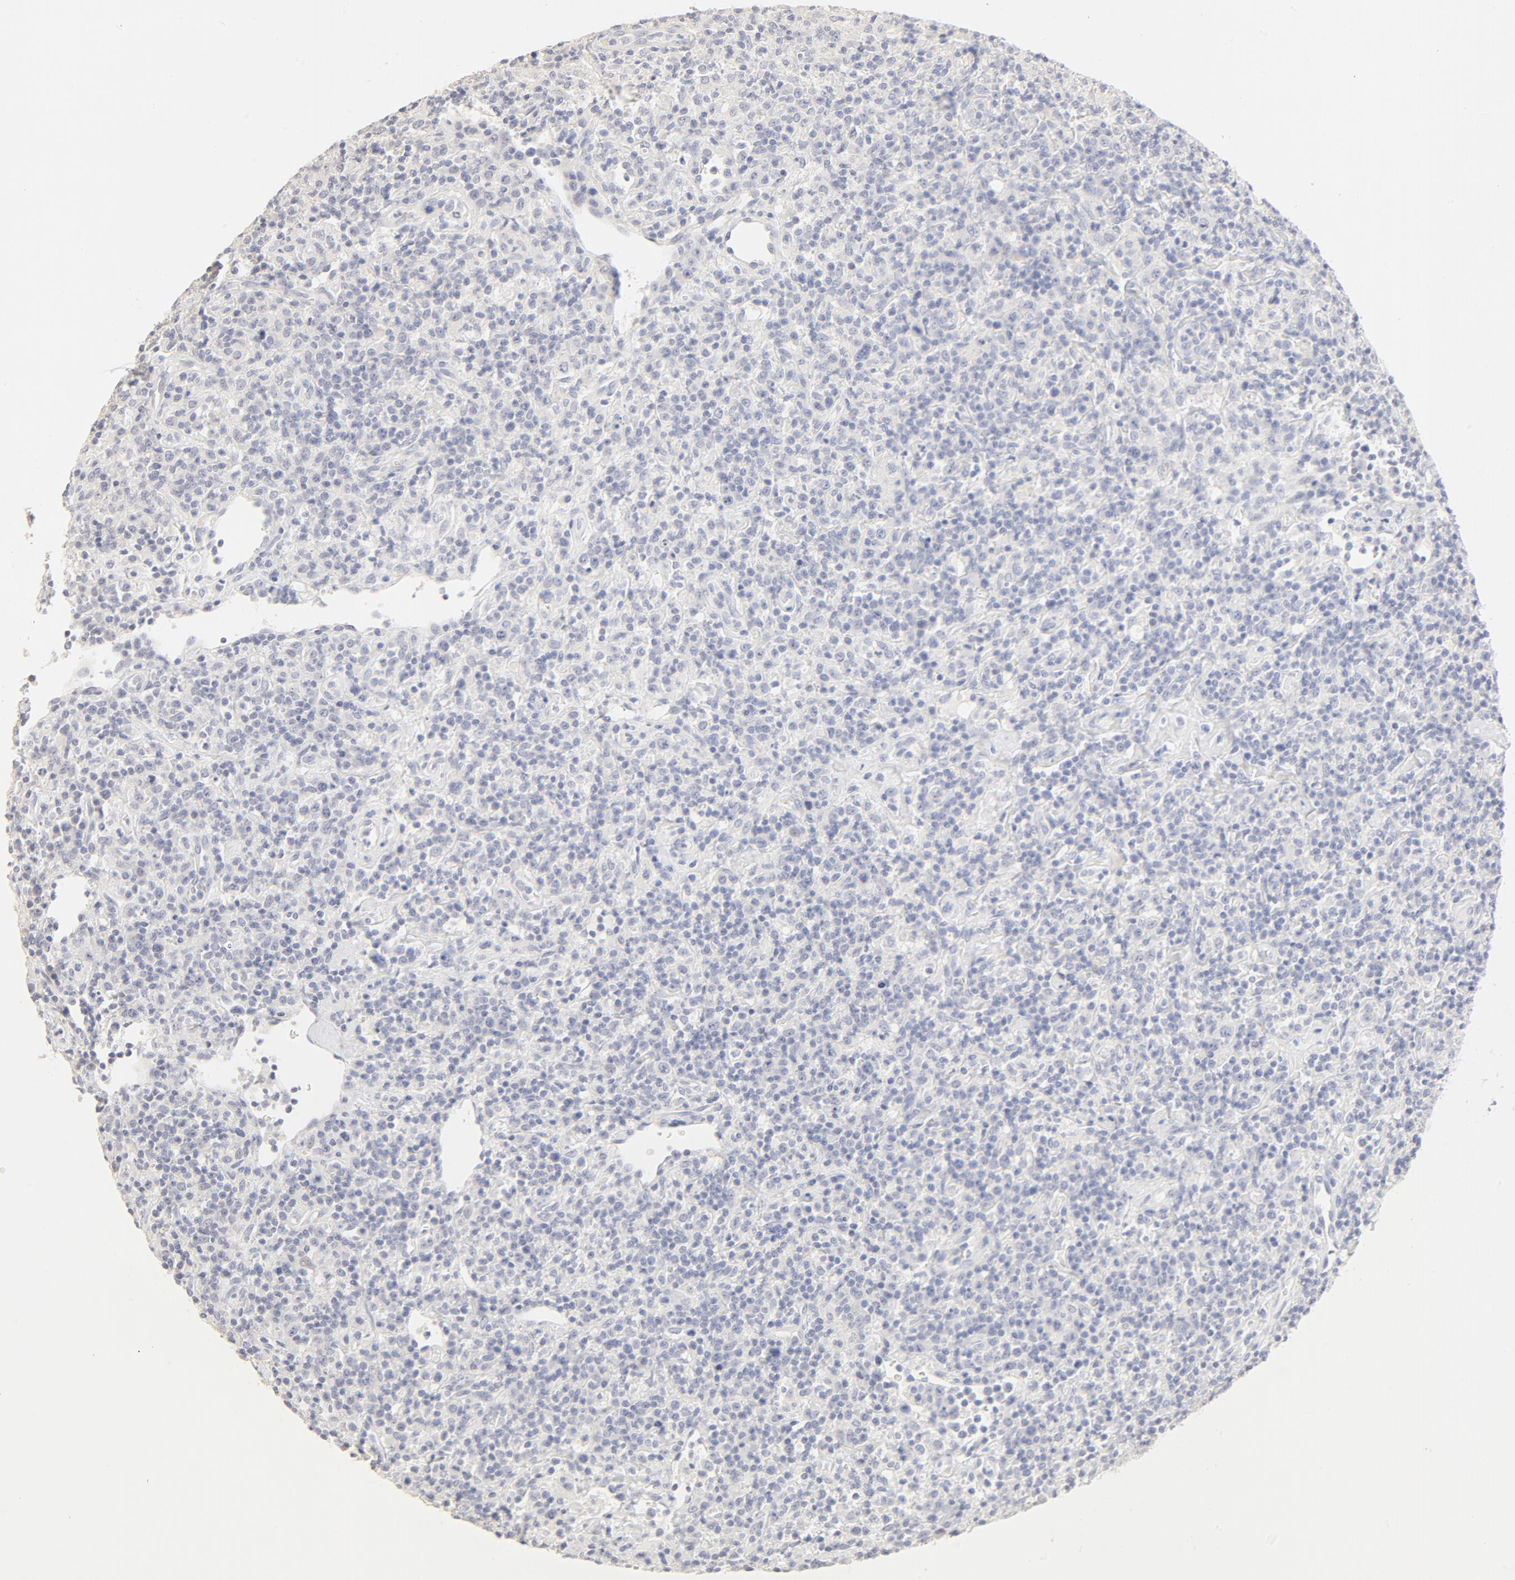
{"staining": {"intensity": "negative", "quantity": "none", "location": "none"}, "tissue": "lymphoma", "cell_type": "Tumor cells", "image_type": "cancer", "snomed": [{"axis": "morphology", "description": "Hodgkin's disease, NOS"}, {"axis": "topography", "description": "Lymph node"}], "caption": "High power microscopy micrograph of an immunohistochemistry (IHC) micrograph of lymphoma, revealing no significant expression in tumor cells. (DAB immunohistochemistry (IHC), high magnification).", "gene": "FCGBP", "patient": {"sex": "male", "age": 65}}